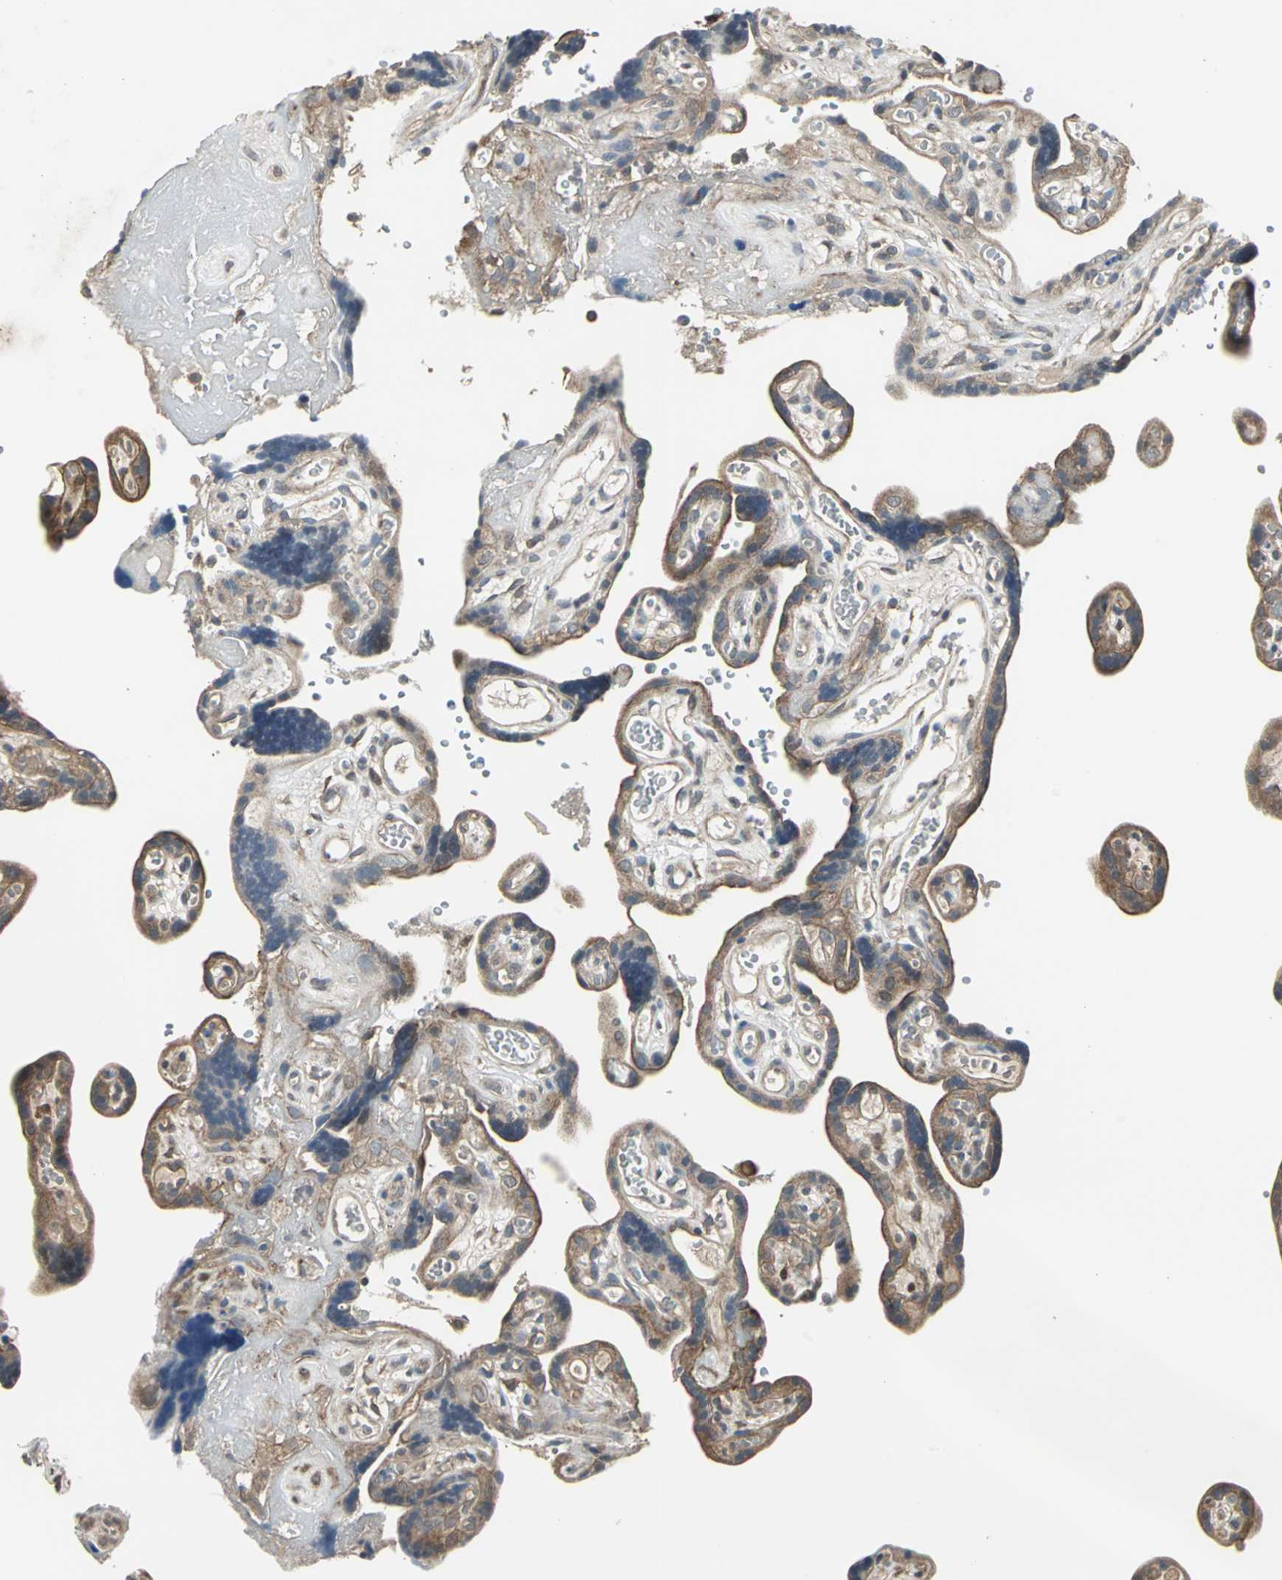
{"staining": {"intensity": "moderate", "quantity": ">75%", "location": "cytoplasmic/membranous"}, "tissue": "placenta", "cell_type": "Decidual cells", "image_type": "normal", "snomed": [{"axis": "morphology", "description": "Normal tissue, NOS"}, {"axis": "topography", "description": "Placenta"}], "caption": "Moderate cytoplasmic/membranous protein expression is appreciated in approximately >75% of decidual cells in placenta. The staining was performed using DAB (3,3'-diaminobenzidine), with brown indicating positive protein expression. Nuclei are stained blue with hematoxylin.", "gene": "PFDN1", "patient": {"sex": "female", "age": 30}}